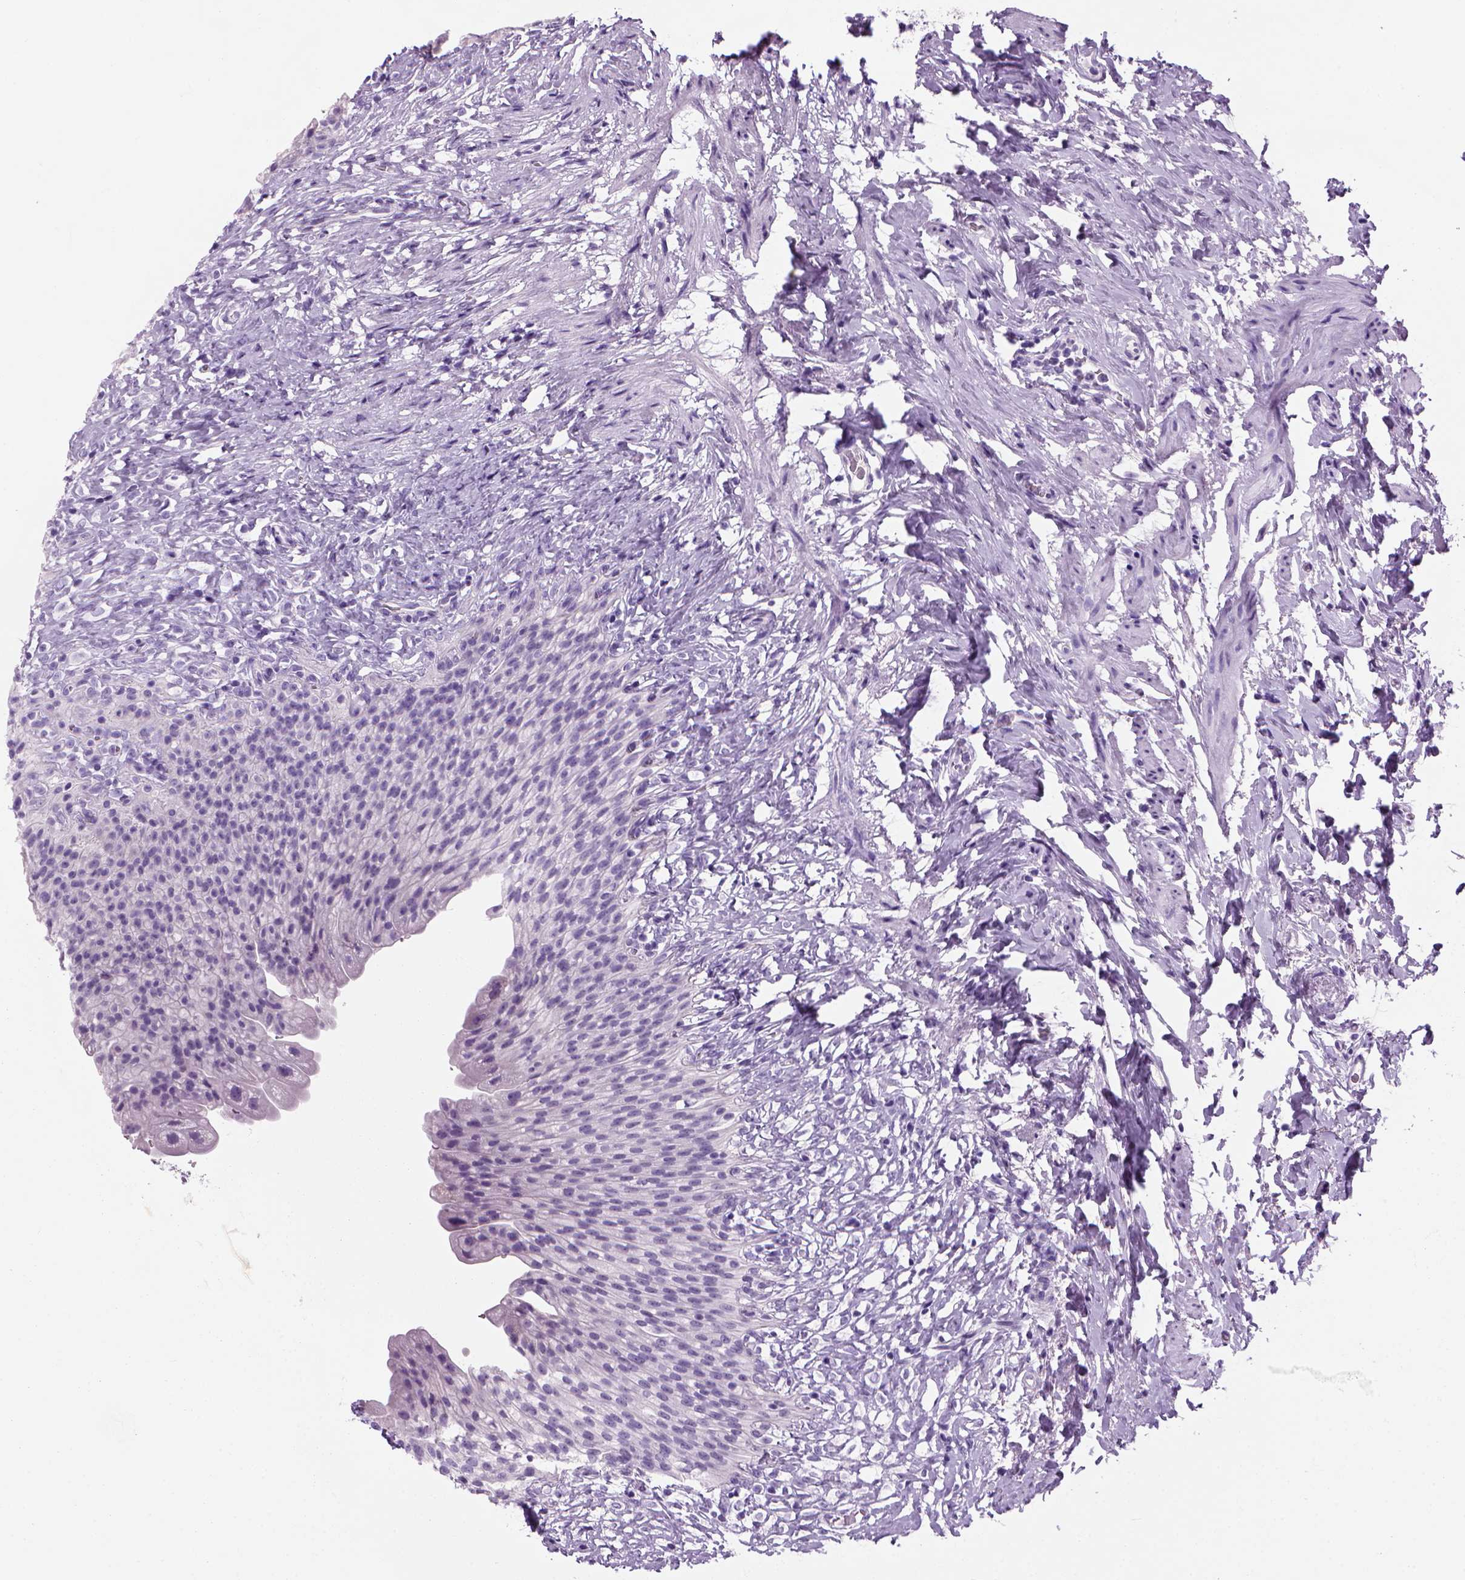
{"staining": {"intensity": "negative", "quantity": "none", "location": "none"}, "tissue": "urinary bladder", "cell_type": "Urothelial cells", "image_type": "normal", "snomed": [{"axis": "morphology", "description": "Normal tissue, NOS"}, {"axis": "topography", "description": "Urinary bladder"}, {"axis": "topography", "description": "Prostate"}], "caption": "This image is of normal urinary bladder stained with immunohistochemistry (IHC) to label a protein in brown with the nuclei are counter-stained blue. There is no expression in urothelial cells.", "gene": "MZB1", "patient": {"sex": "male", "age": 76}}